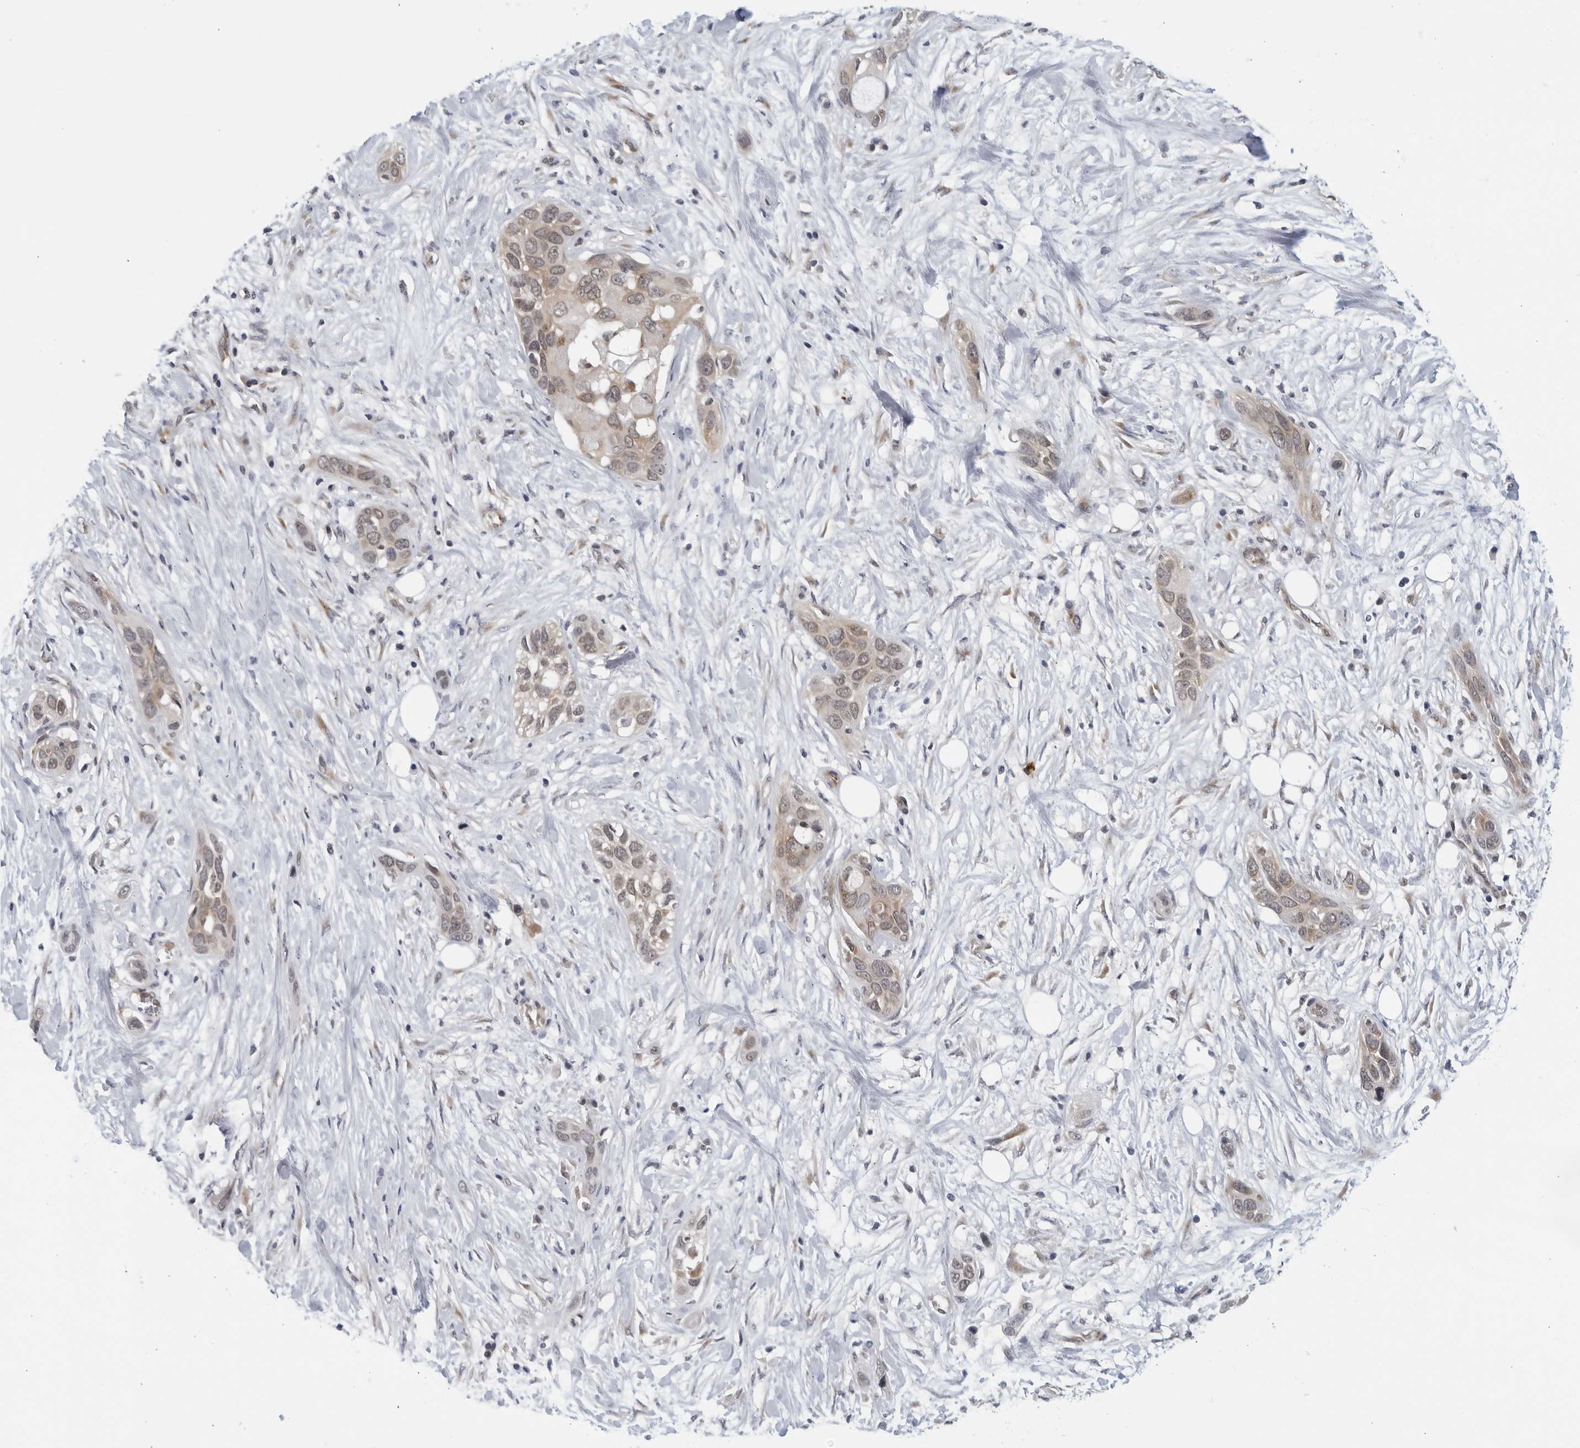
{"staining": {"intensity": "weak", "quantity": "25%-75%", "location": "cytoplasmic/membranous,nuclear"}, "tissue": "pancreatic cancer", "cell_type": "Tumor cells", "image_type": "cancer", "snomed": [{"axis": "morphology", "description": "Adenocarcinoma, NOS"}, {"axis": "topography", "description": "Pancreas"}], "caption": "About 25%-75% of tumor cells in human pancreatic cancer (adenocarcinoma) display weak cytoplasmic/membranous and nuclear protein staining as visualized by brown immunohistochemical staining.", "gene": "RC3H1", "patient": {"sex": "female", "age": 60}}